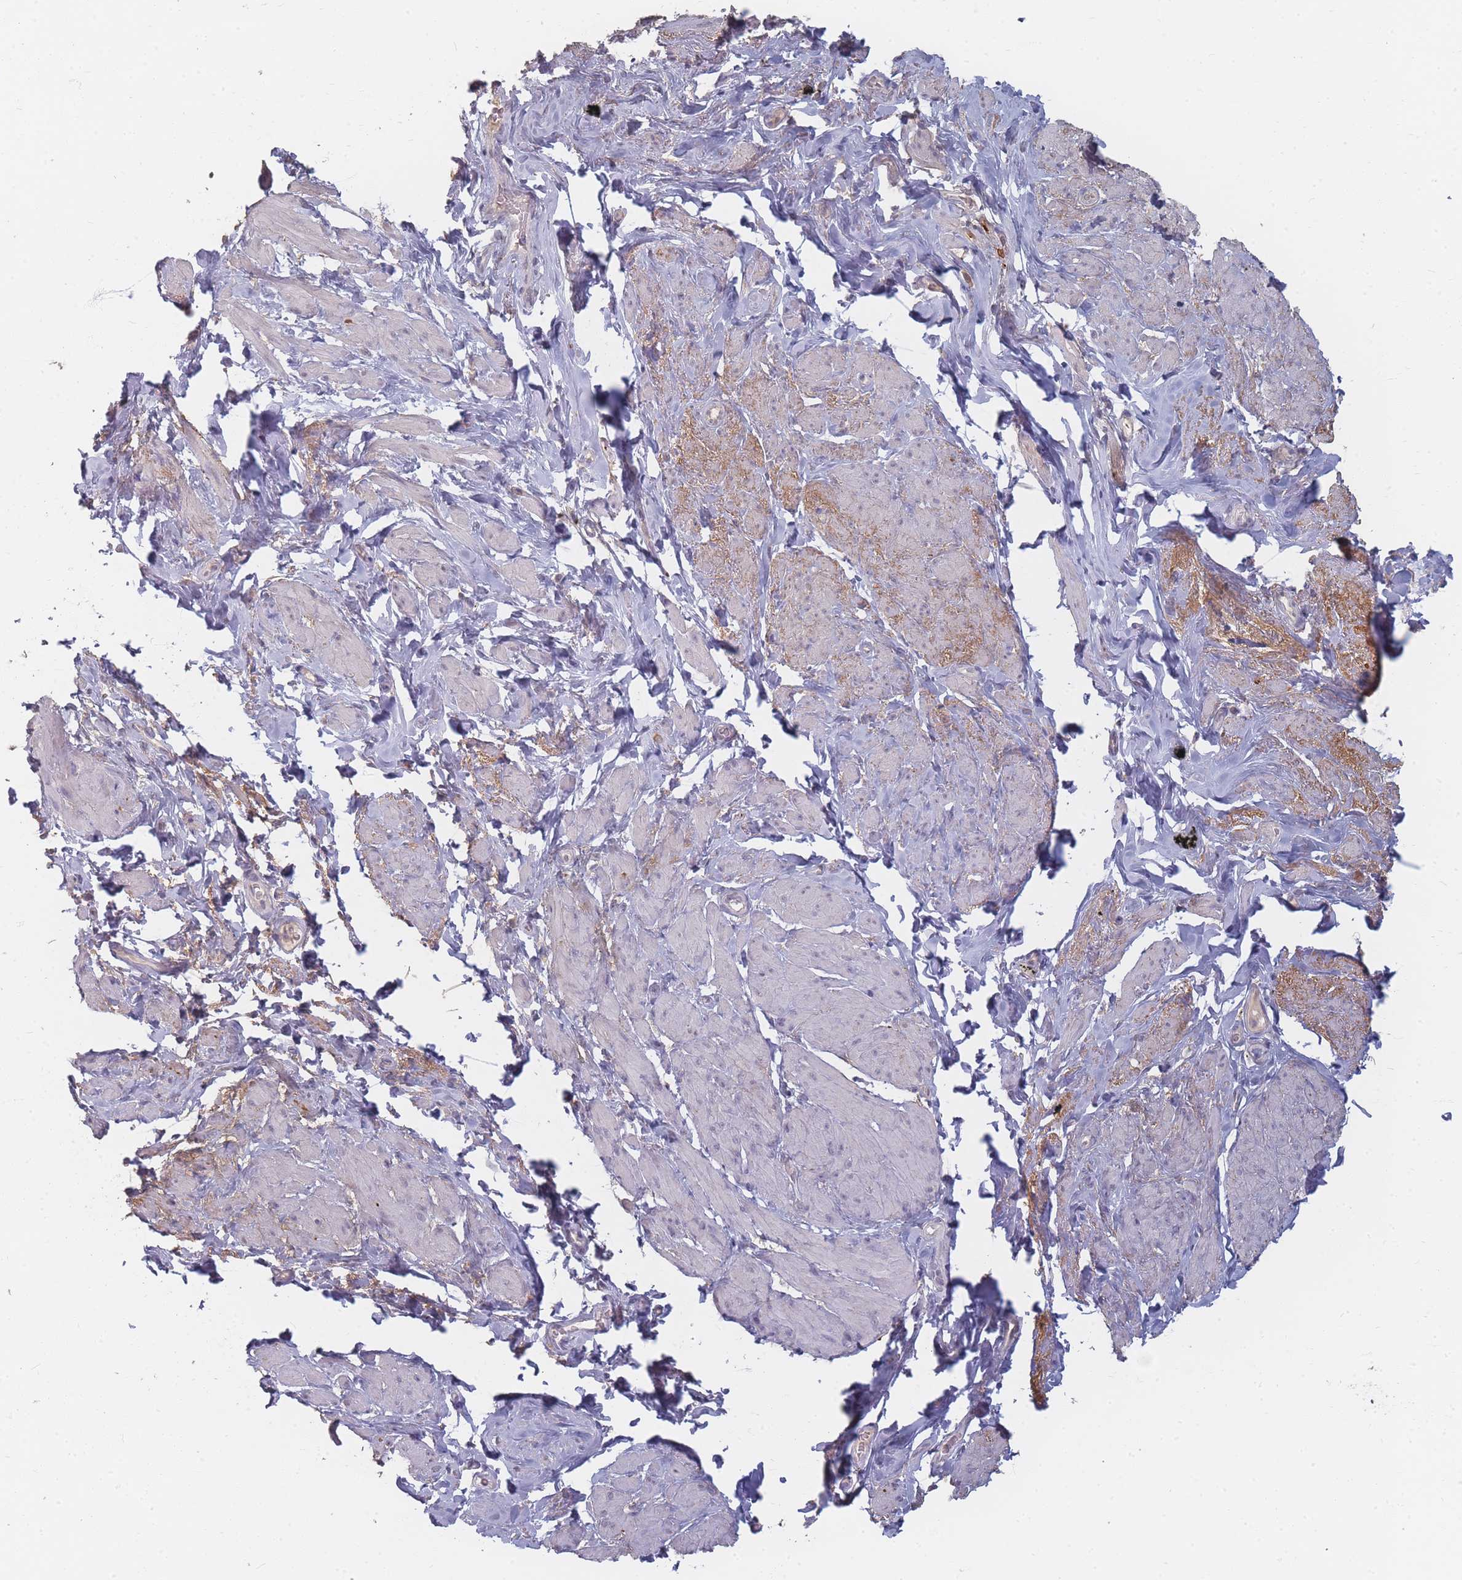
{"staining": {"intensity": "moderate", "quantity": "<25%", "location": "cytoplasmic/membranous"}, "tissue": "smooth muscle", "cell_type": "Smooth muscle cells", "image_type": "normal", "snomed": [{"axis": "morphology", "description": "Normal tissue, NOS"}, {"axis": "topography", "description": "Smooth muscle"}, {"axis": "topography", "description": "Peripheral nerve tissue"}], "caption": "A brown stain highlights moderate cytoplasmic/membranous positivity of a protein in smooth muscle cells of benign human smooth muscle.", "gene": "RFTN1", "patient": {"sex": "male", "age": 69}}